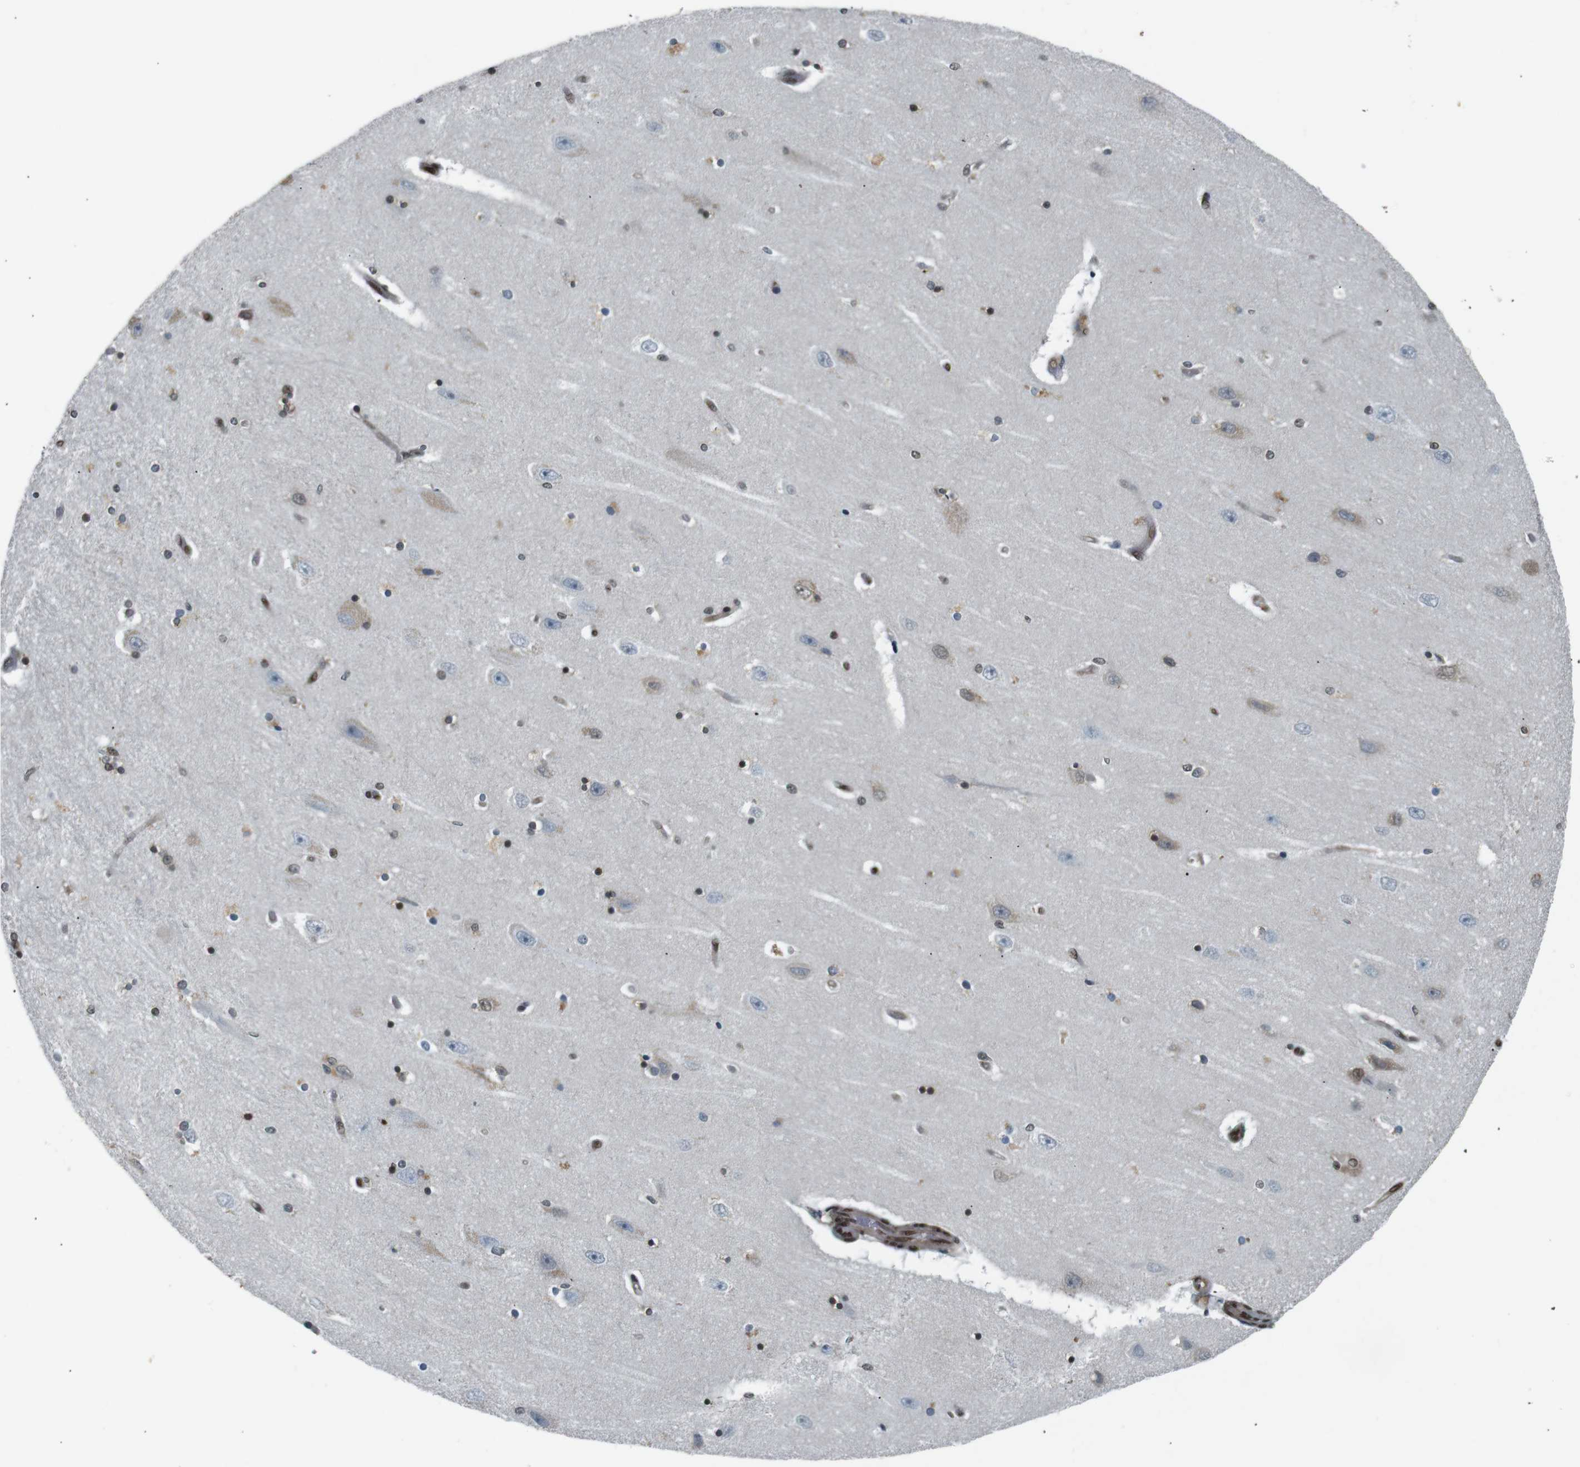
{"staining": {"intensity": "strong", "quantity": "25%-75%", "location": "nuclear"}, "tissue": "hippocampus", "cell_type": "Glial cells", "image_type": "normal", "snomed": [{"axis": "morphology", "description": "Normal tissue, NOS"}, {"axis": "topography", "description": "Hippocampus"}], "caption": "DAB immunohistochemical staining of benign human hippocampus displays strong nuclear protein expression in approximately 25%-75% of glial cells.", "gene": "NHEJ1", "patient": {"sex": "female", "age": 54}}